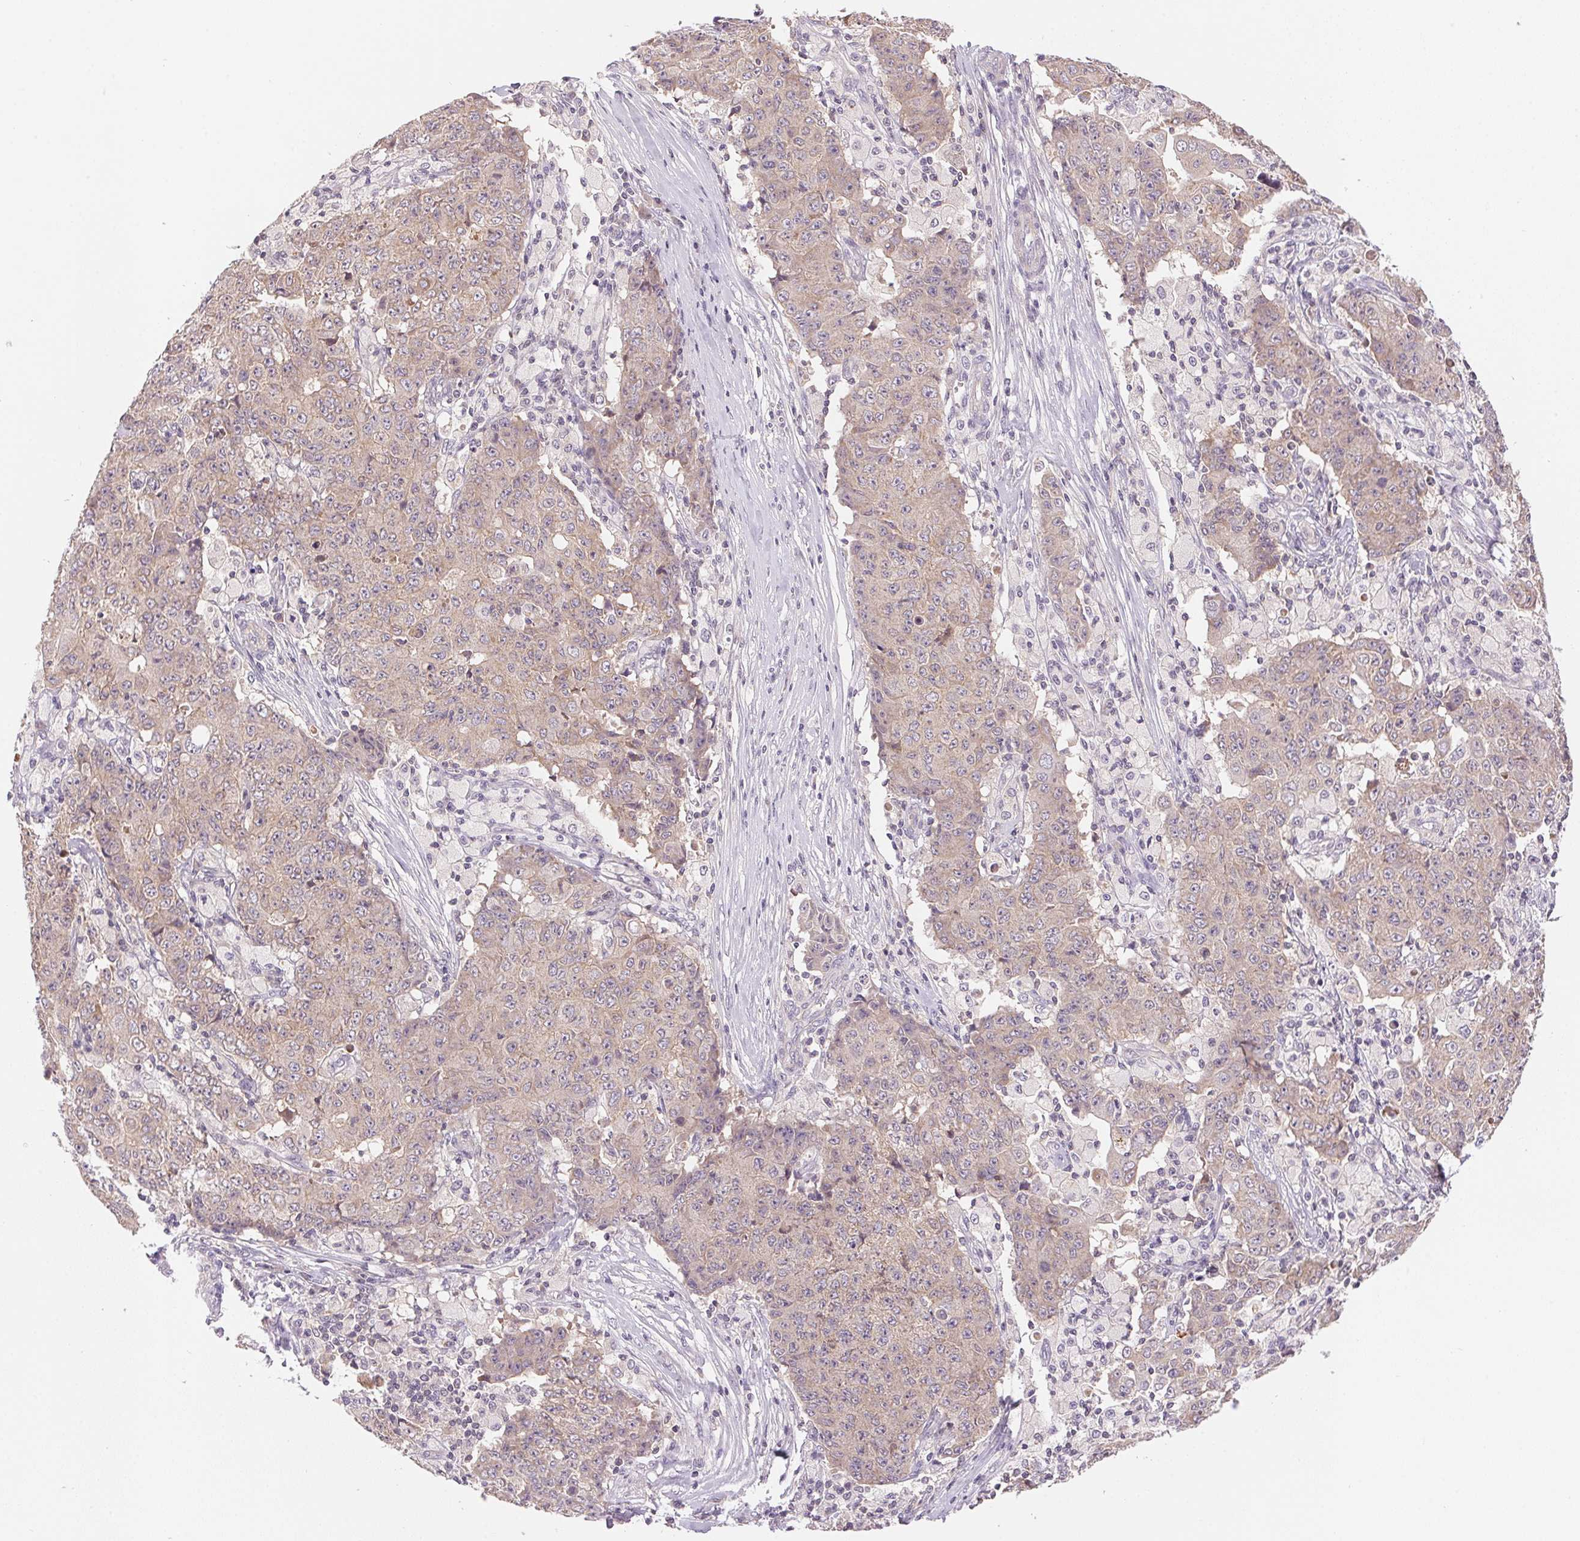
{"staining": {"intensity": "weak", "quantity": ">75%", "location": "cytoplasmic/membranous"}, "tissue": "ovarian cancer", "cell_type": "Tumor cells", "image_type": "cancer", "snomed": [{"axis": "morphology", "description": "Carcinoma, endometroid"}, {"axis": "topography", "description": "Ovary"}], "caption": "Immunohistochemical staining of ovarian cancer (endometroid carcinoma) shows low levels of weak cytoplasmic/membranous expression in about >75% of tumor cells. The staining was performed using DAB, with brown indicating positive protein expression. Nuclei are stained blue with hematoxylin.", "gene": "BNIP5", "patient": {"sex": "female", "age": 42}}